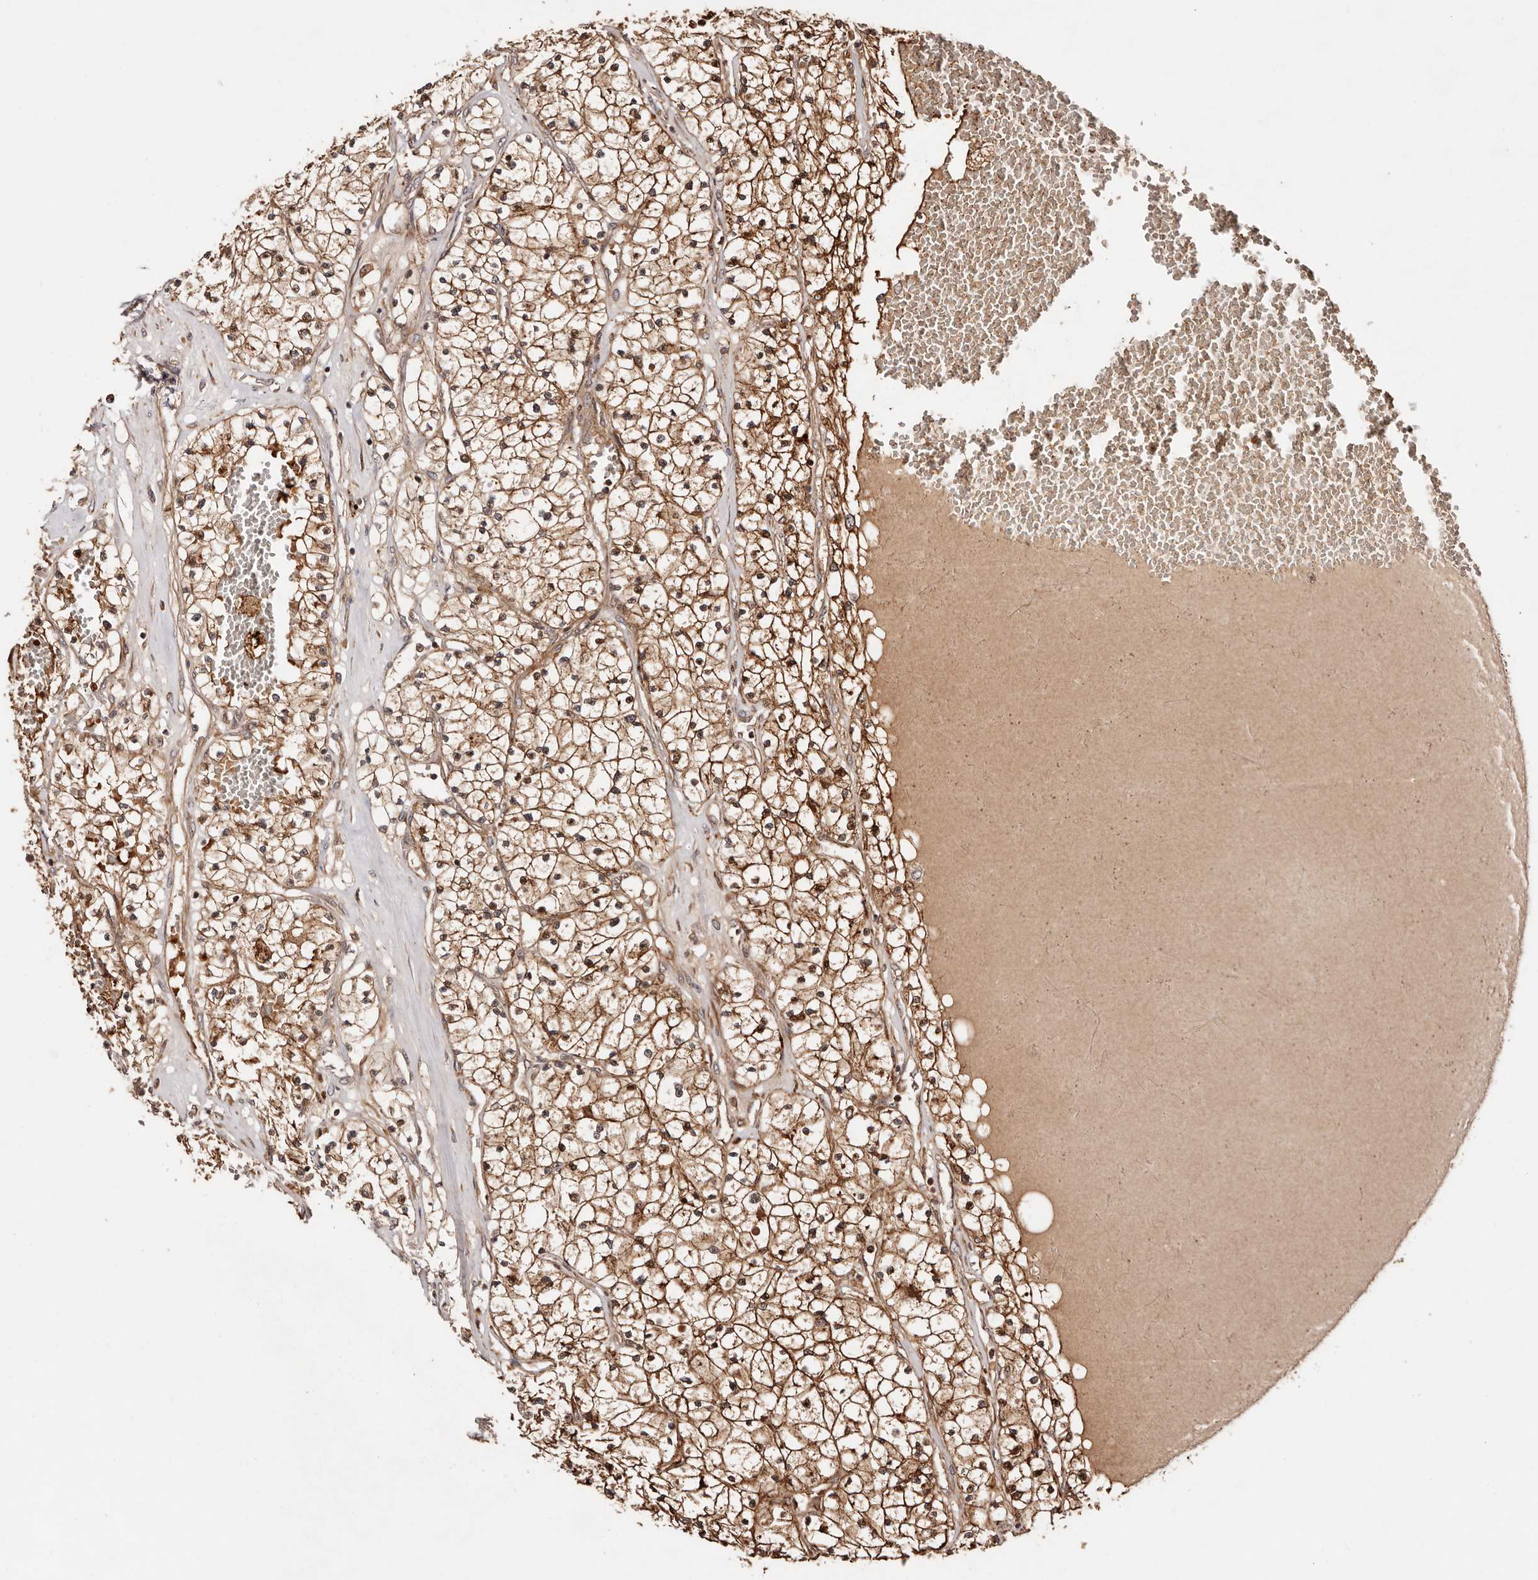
{"staining": {"intensity": "strong", "quantity": ">75%", "location": "cytoplasmic/membranous,nuclear"}, "tissue": "renal cancer", "cell_type": "Tumor cells", "image_type": "cancer", "snomed": [{"axis": "morphology", "description": "Normal tissue, NOS"}, {"axis": "morphology", "description": "Adenocarcinoma, NOS"}, {"axis": "topography", "description": "Kidney"}], "caption": "A high-resolution image shows immunohistochemistry (IHC) staining of renal adenocarcinoma, which demonstrates strong cytoplasmic/membranous and nuclear expression in about >75% of tumor cells.", "gene": "PTPN22", "patient": {"sex": "male", "age": 68}}